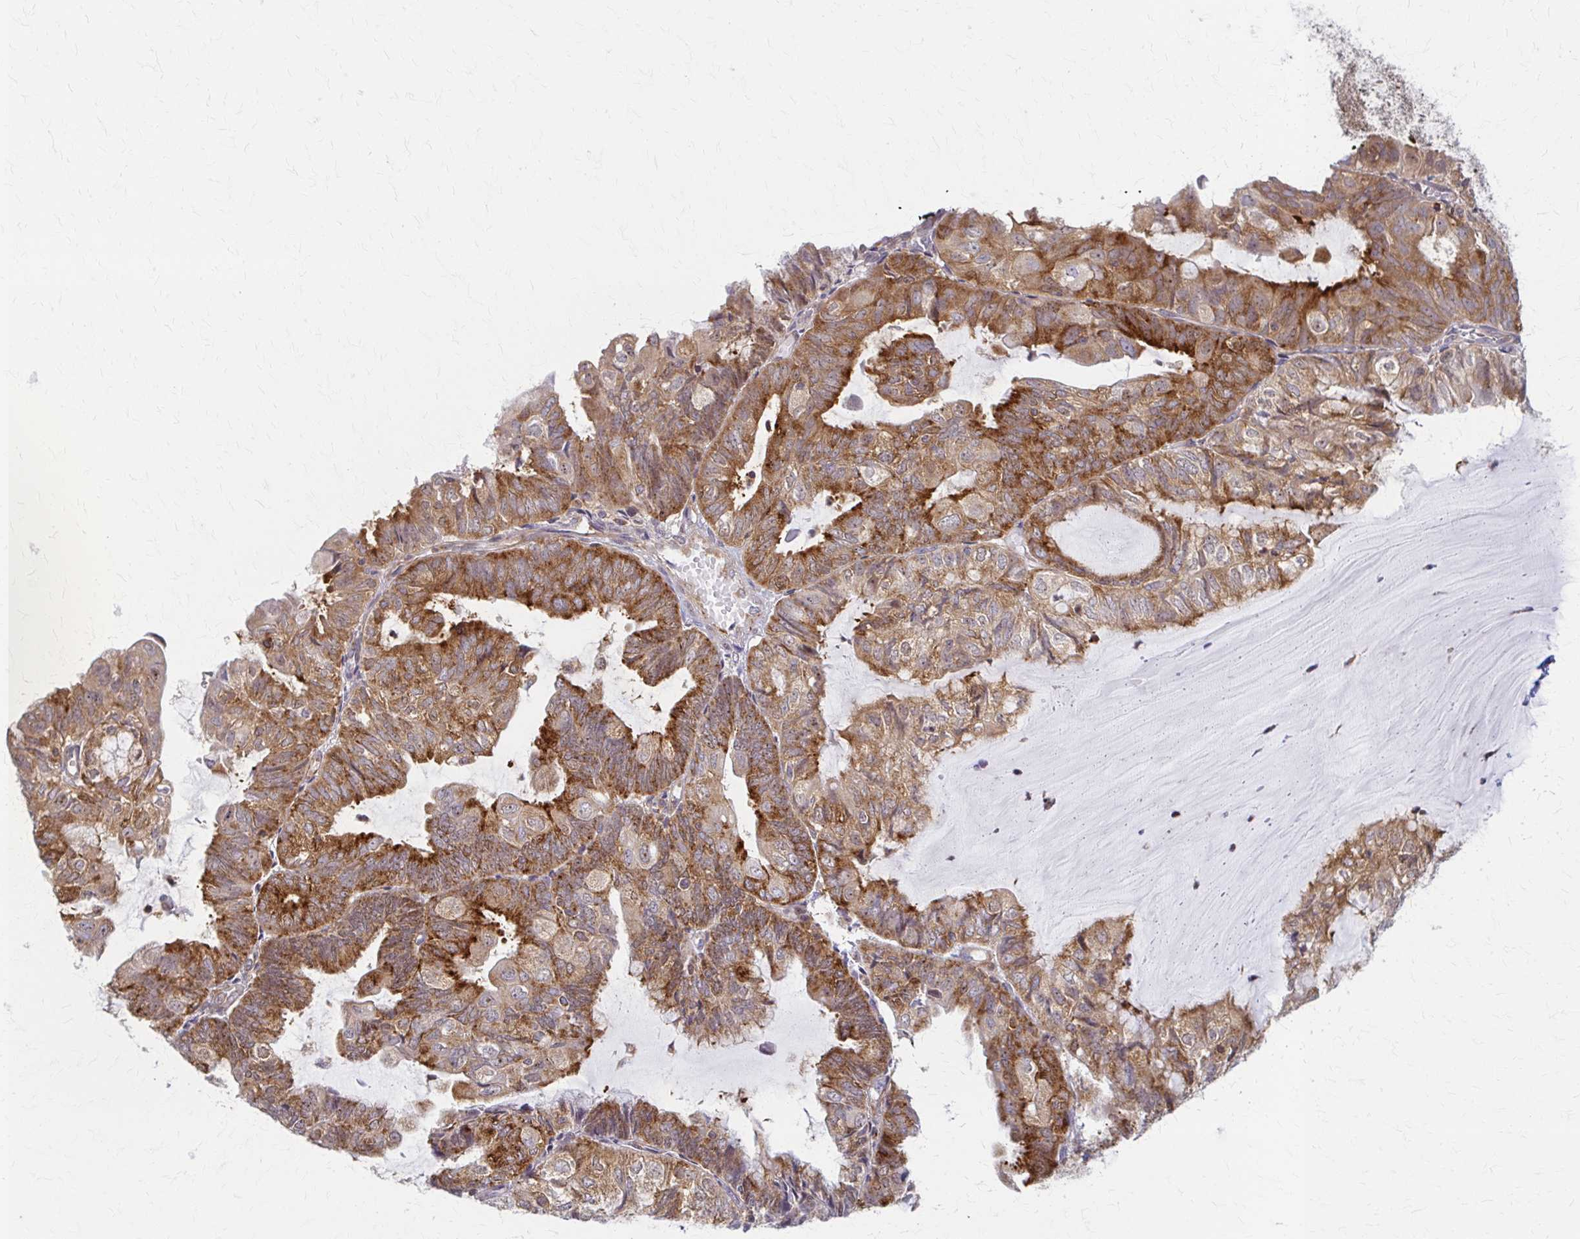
{"staining": {"intensity": "moderate", "quantity": ">75%", "location": "cytoplasmic/membranous"}, "tissue": "endometrial cancer", "cell_type": "Tumor cells", "image_type": "cancer", "snomed": [{"axis": "morphology", "description": "Adenocarcinoma, NOS"}, {"axis": "topography", "description": "Endometrium"}], "caption": "IHC of human endometrial cancer (adenocarcinoma) displays medium levels of moderate cytoplasmic/membranous expression in approximately >75% of tumor cells.", "gene": "ARHGAP35", "patient": {"sex": "female", "age": 81}}